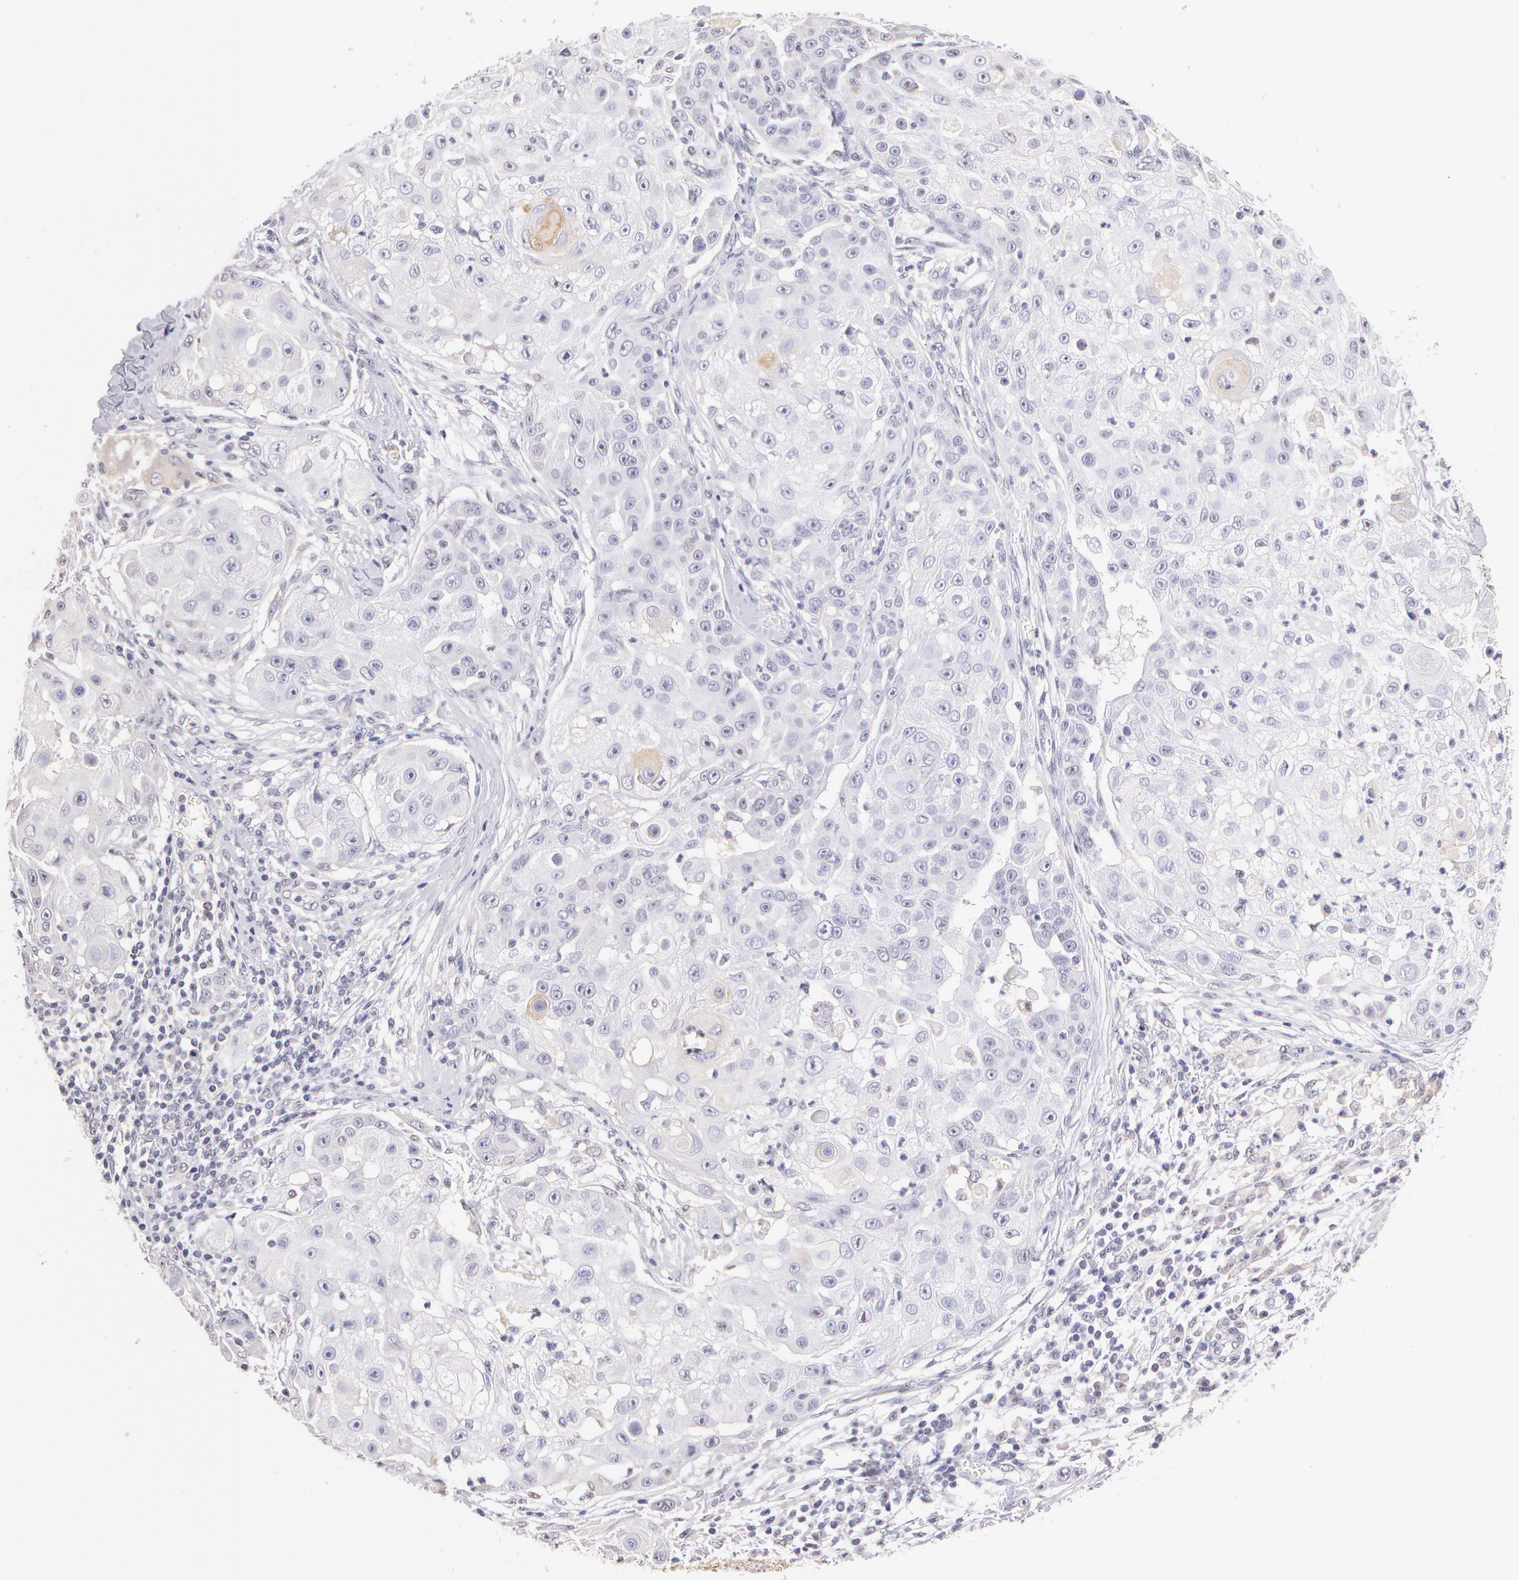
{"staining": {"intensity": "negative", "quantity": "none", "location": "none"}, "tissue": "skin cancer", "cell_type": "Tumor cells", "image_type": "cancer", "snomed": [{"axis": "morphology", "description": "Squamous cell carcinoma, NOS"}, {"axis": "topography", "description": "Skin"}], "caption": "The micrograph reveals no staining of tumor cells in skin cancer.", "gene": "ZNF597", "patient": {"sex": "female", "age": 57}}